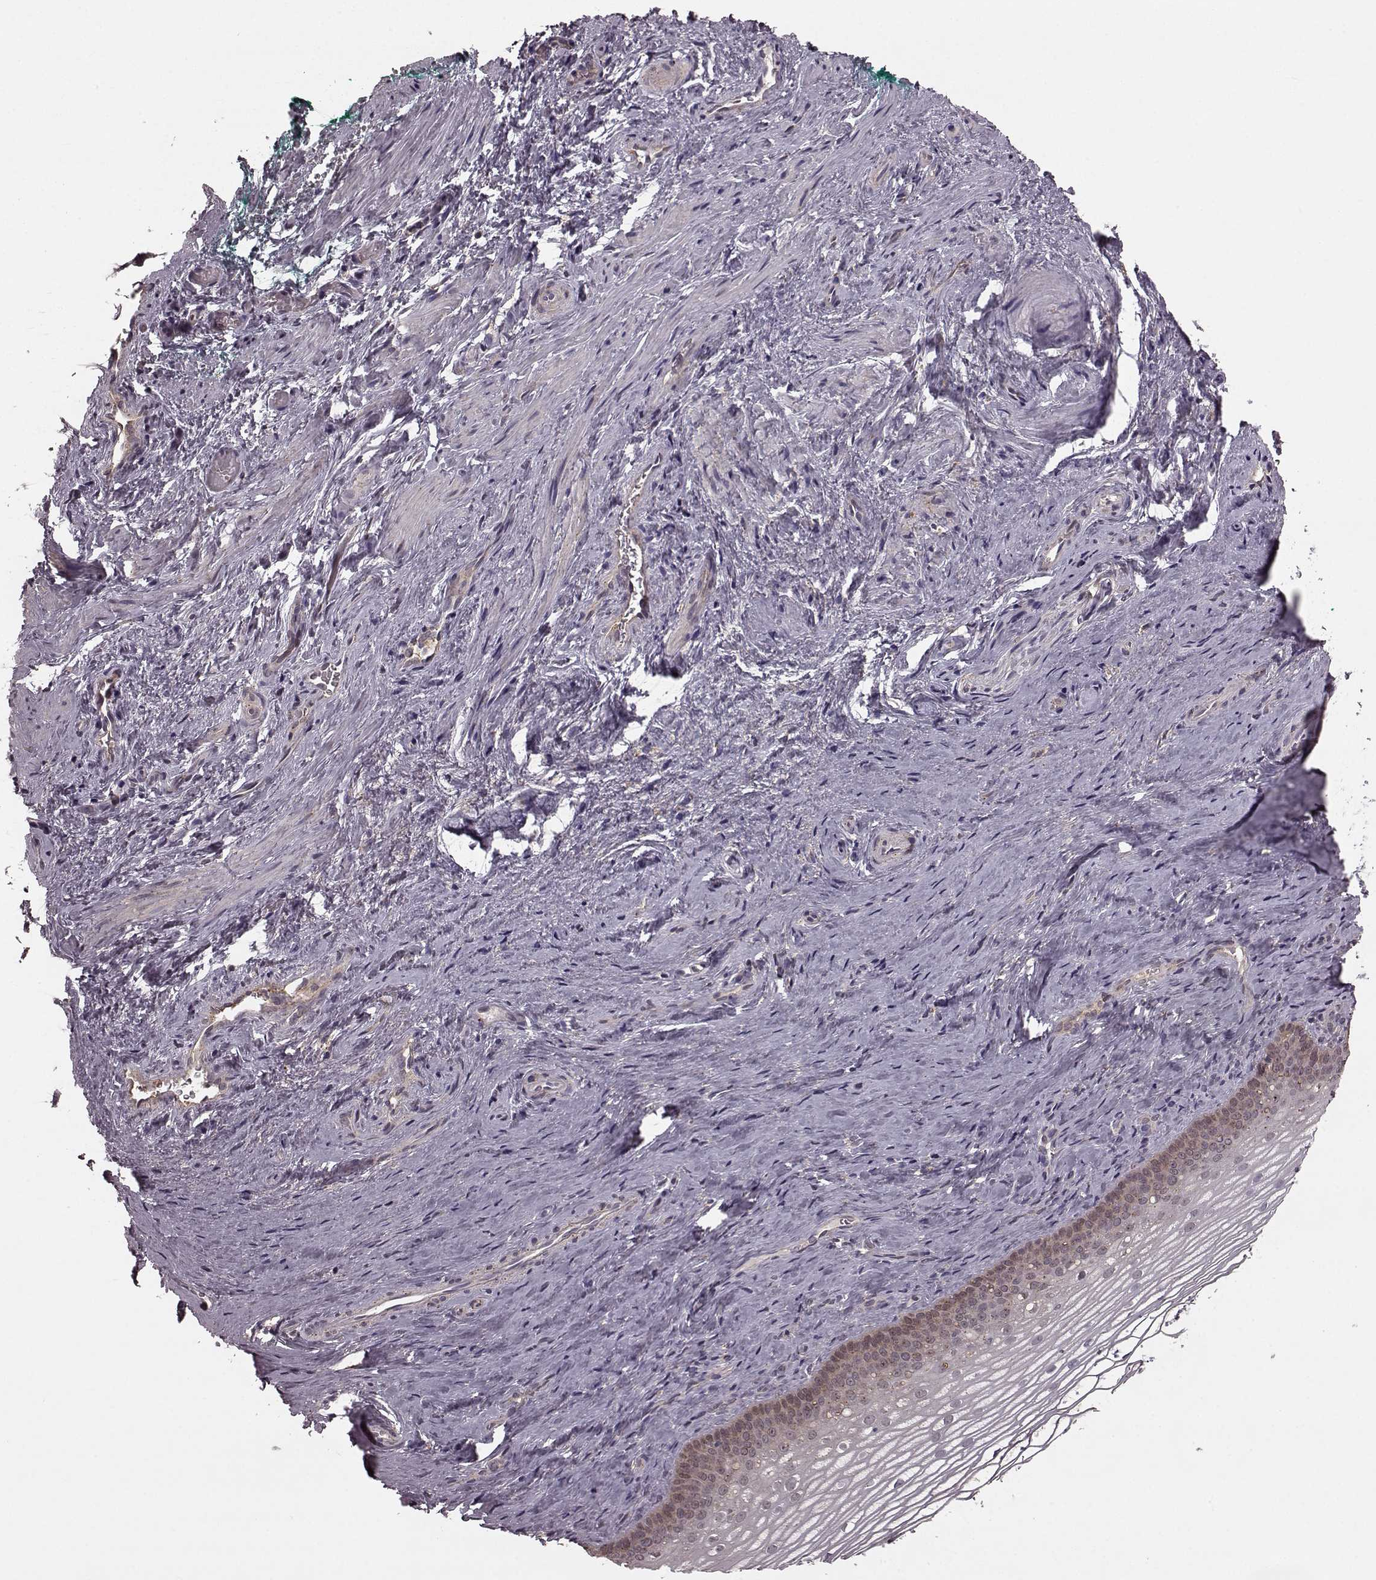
{"staining": {"intensity": "weak", "quantity": "25%-75%", "location": "cytoplasmic/membranous,nuclear"}, "tissue": "vagina", "cell_type": "Squamous epithelial cells", "image_type": "normal", "snomed": [{"axis": "morphology", "description": "Normal tissue, NOS"}, {"axis": "topography", "description": "Vagina"}], "caption": "Protein staining shows weak cytoplasmic/membranous,nuclear staining in approximately 25%-75% of squamous epithelial cells in benign vagina. (DAB (3,3'-diaminobenzidine) IHC with brightfield microscopy, high magnification).", "gene": "GSS", "patient": {"sex": "female", "age": 44}}